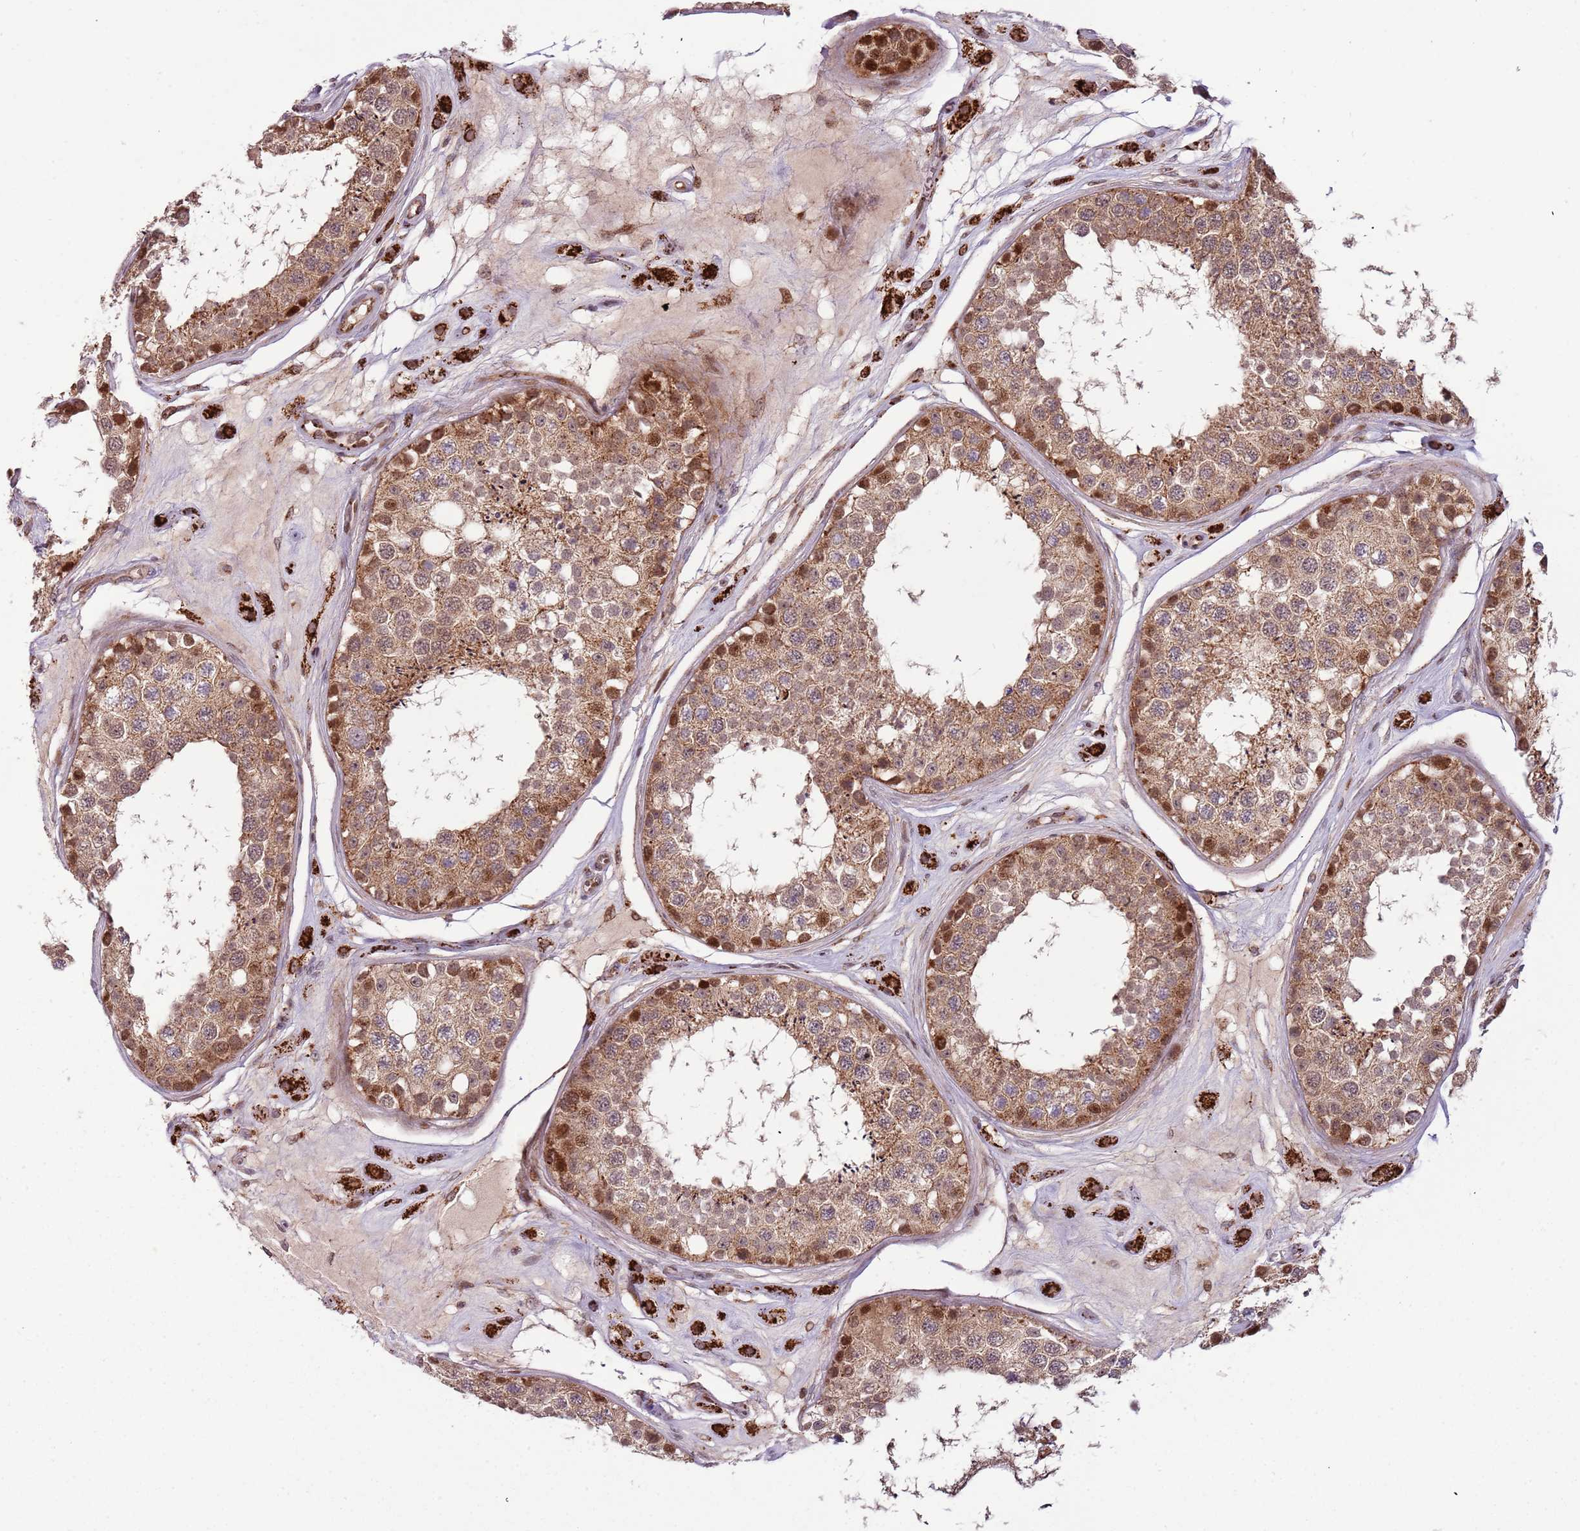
{"staining": {"intensity": "moderate", "quantity": ">75%", "location": "cytoplasmic/membranous,nuclear"}, "tissue": "testis", "cell_type": "Cells in seminiferous ducts", "image_type": "normal", "snomed": [{"axis": "morphology", "description": "Normal tissue, NOS"}, {"axis": "topography", "description": "Testis"}], "caption": "Immunohistochemical staining of unremarkable human testis displays >75% levels of moderate cytoplasmic/membranous,nuclear protein positivity in about >75% of cells in seminiferous ducts. The staining was performed using DAB (3,3'-diaminobenzidine), with brown indicating positive protein expression. Nuclei are stained blue with hematoxylin.", "gene": "ULK3", "patient": {"sex": "male", "age": 25}}